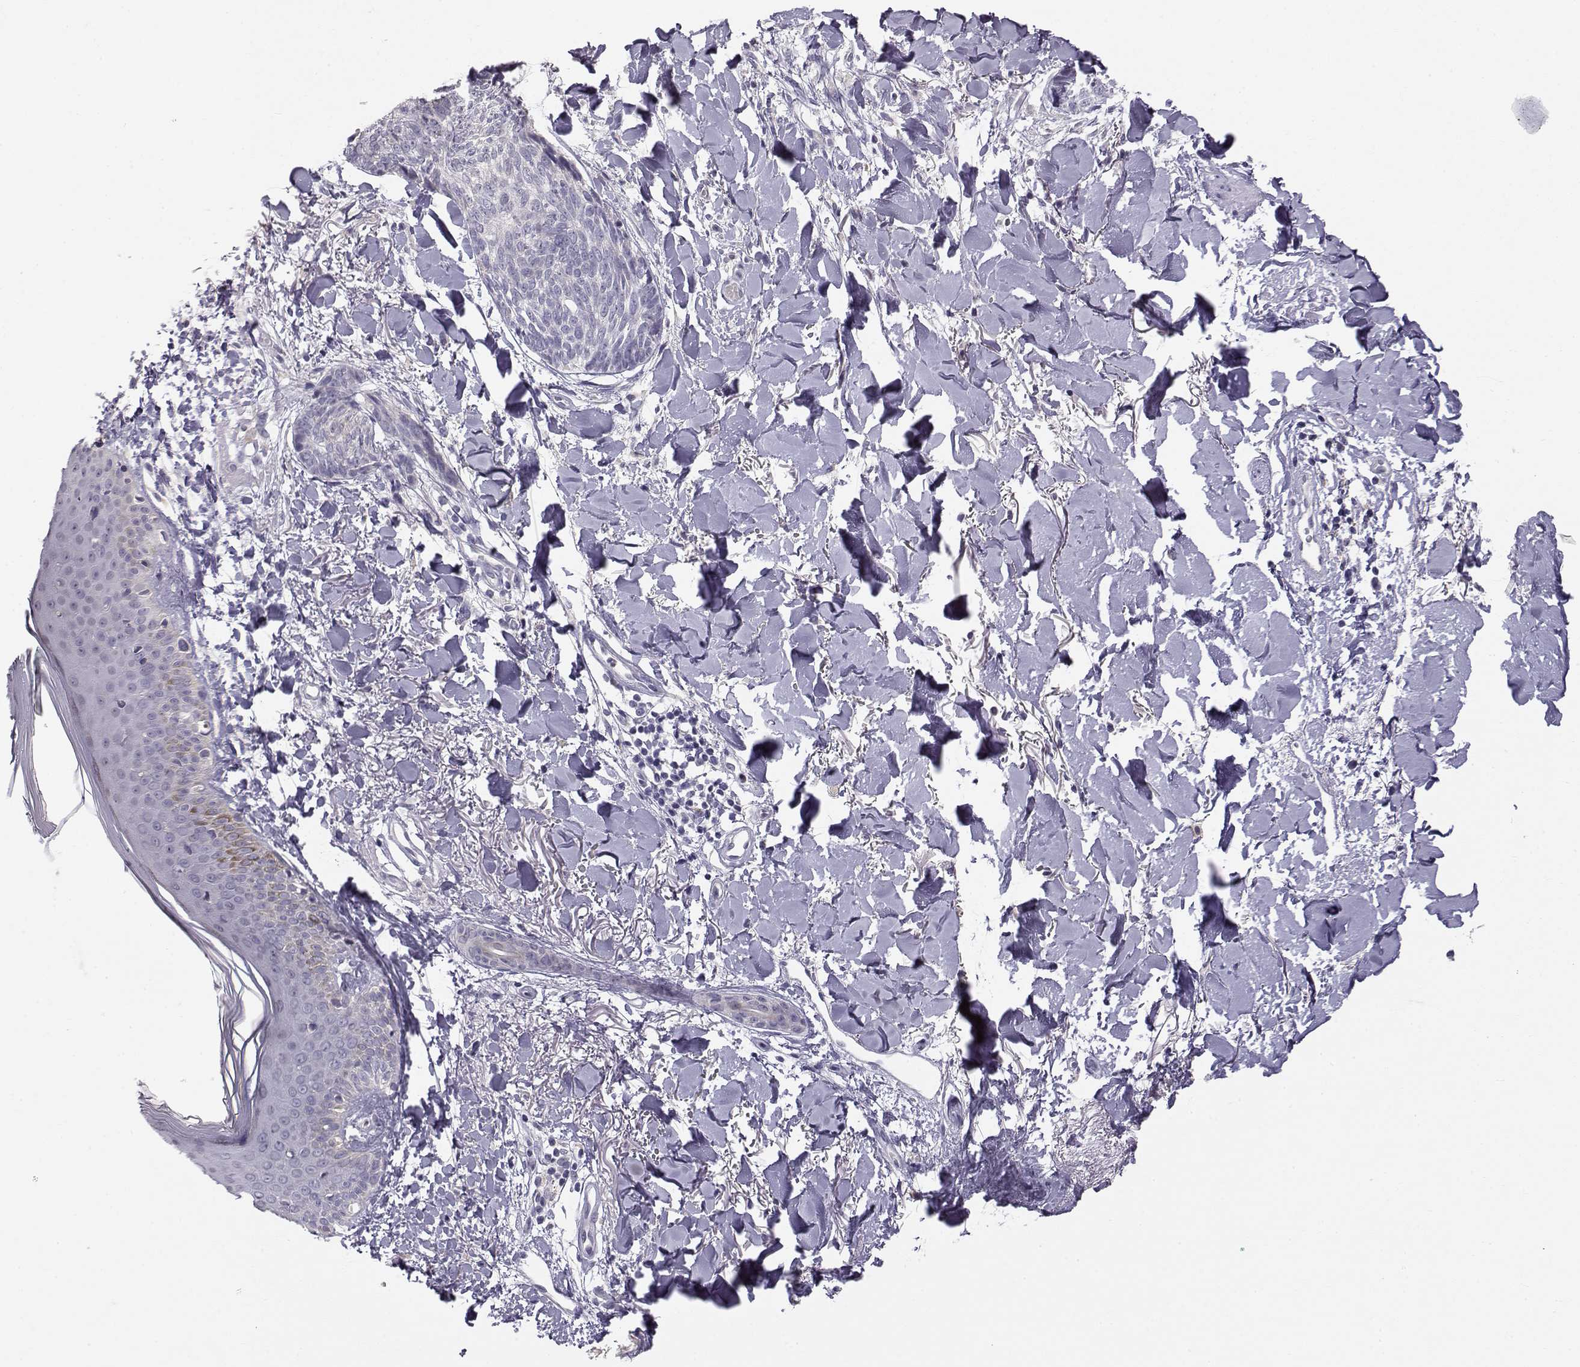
{"staining": {"intensity": "negative", "quantity": "none", "location": "none"}, "tissue": "skin cancer", "cell_type": "Tumor cells", "image_type": "cancer", "snomed": [{"axis": "morphology", "description": "Normal tissue, NOS"}, {"axis": "morphology", "description": "Basal cell carcinoma"}, {"axis": "topography", "description": "Skin"}], "caption": "Histopathology image shows no significant protein expression in tumor cells of basal cell carcinoma (skin).", "gene": "ACSL6", "patient": {"sex": "male", "age": 84}}